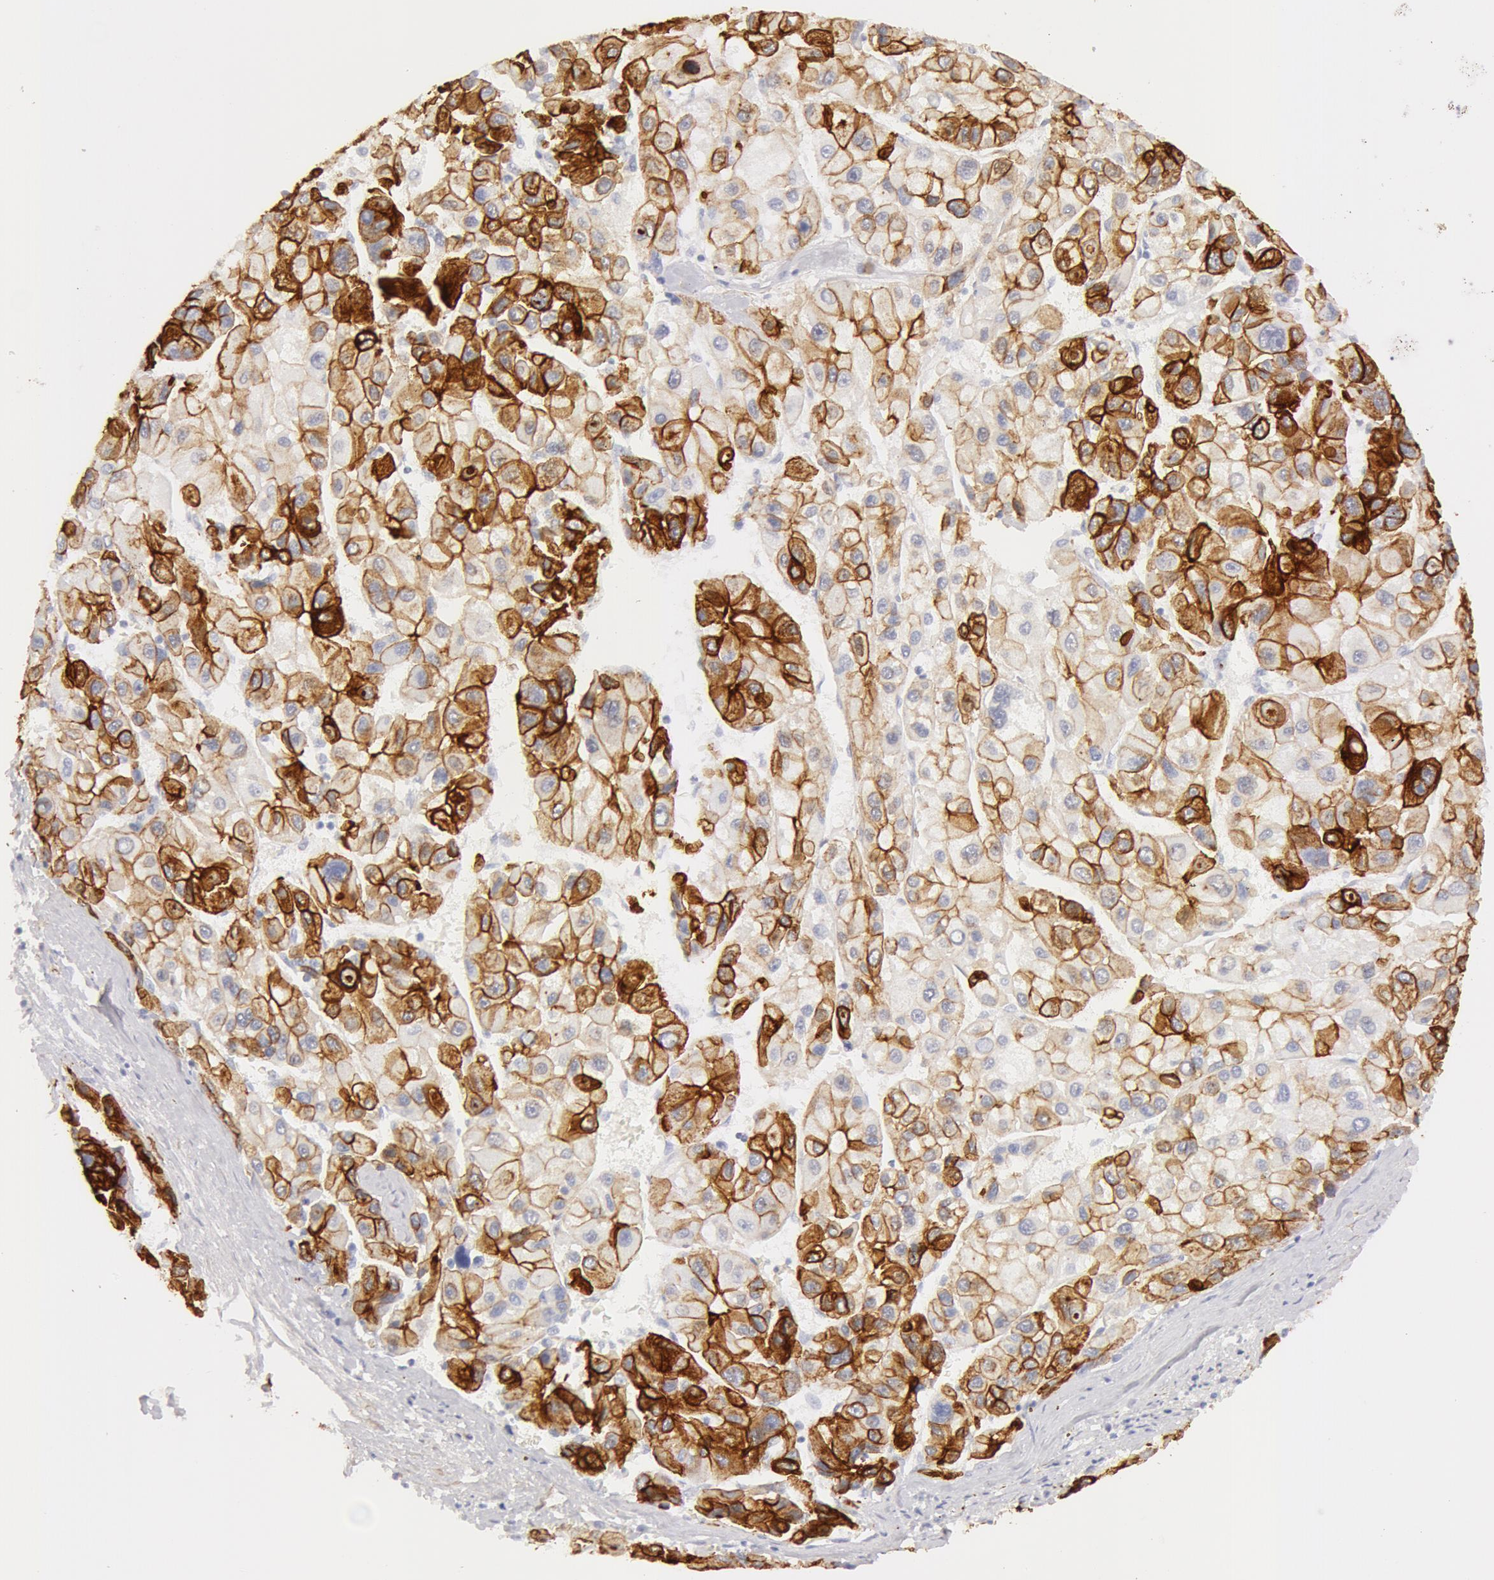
{"staining": {"intensity": "moderate", "quantity": "25%-75%", "location": "cytoplasmic/membranous"}, "tissue": "liver cancer", "cell_type": "Tumor cells", "image_type": "cancer", "snomed": [{"axis": "morphology", "description": "Carcinoma, Hepatocellular, NOS"}, {"axis": "topography", "description": "Liver"}], "caption": "DAB (3,3'-diaminobenzidine) immunohistochemical staining of human hepatocellular carcinoma (liver) exhibits moderate cytoplasmic/membranous protein staining in approximately 25%-75% of tumor cells. (Brightfield microscopy of DAB IHC at high magnification).", "gene": "KRT8", "patient": {"sex": "male", "age": 64}}